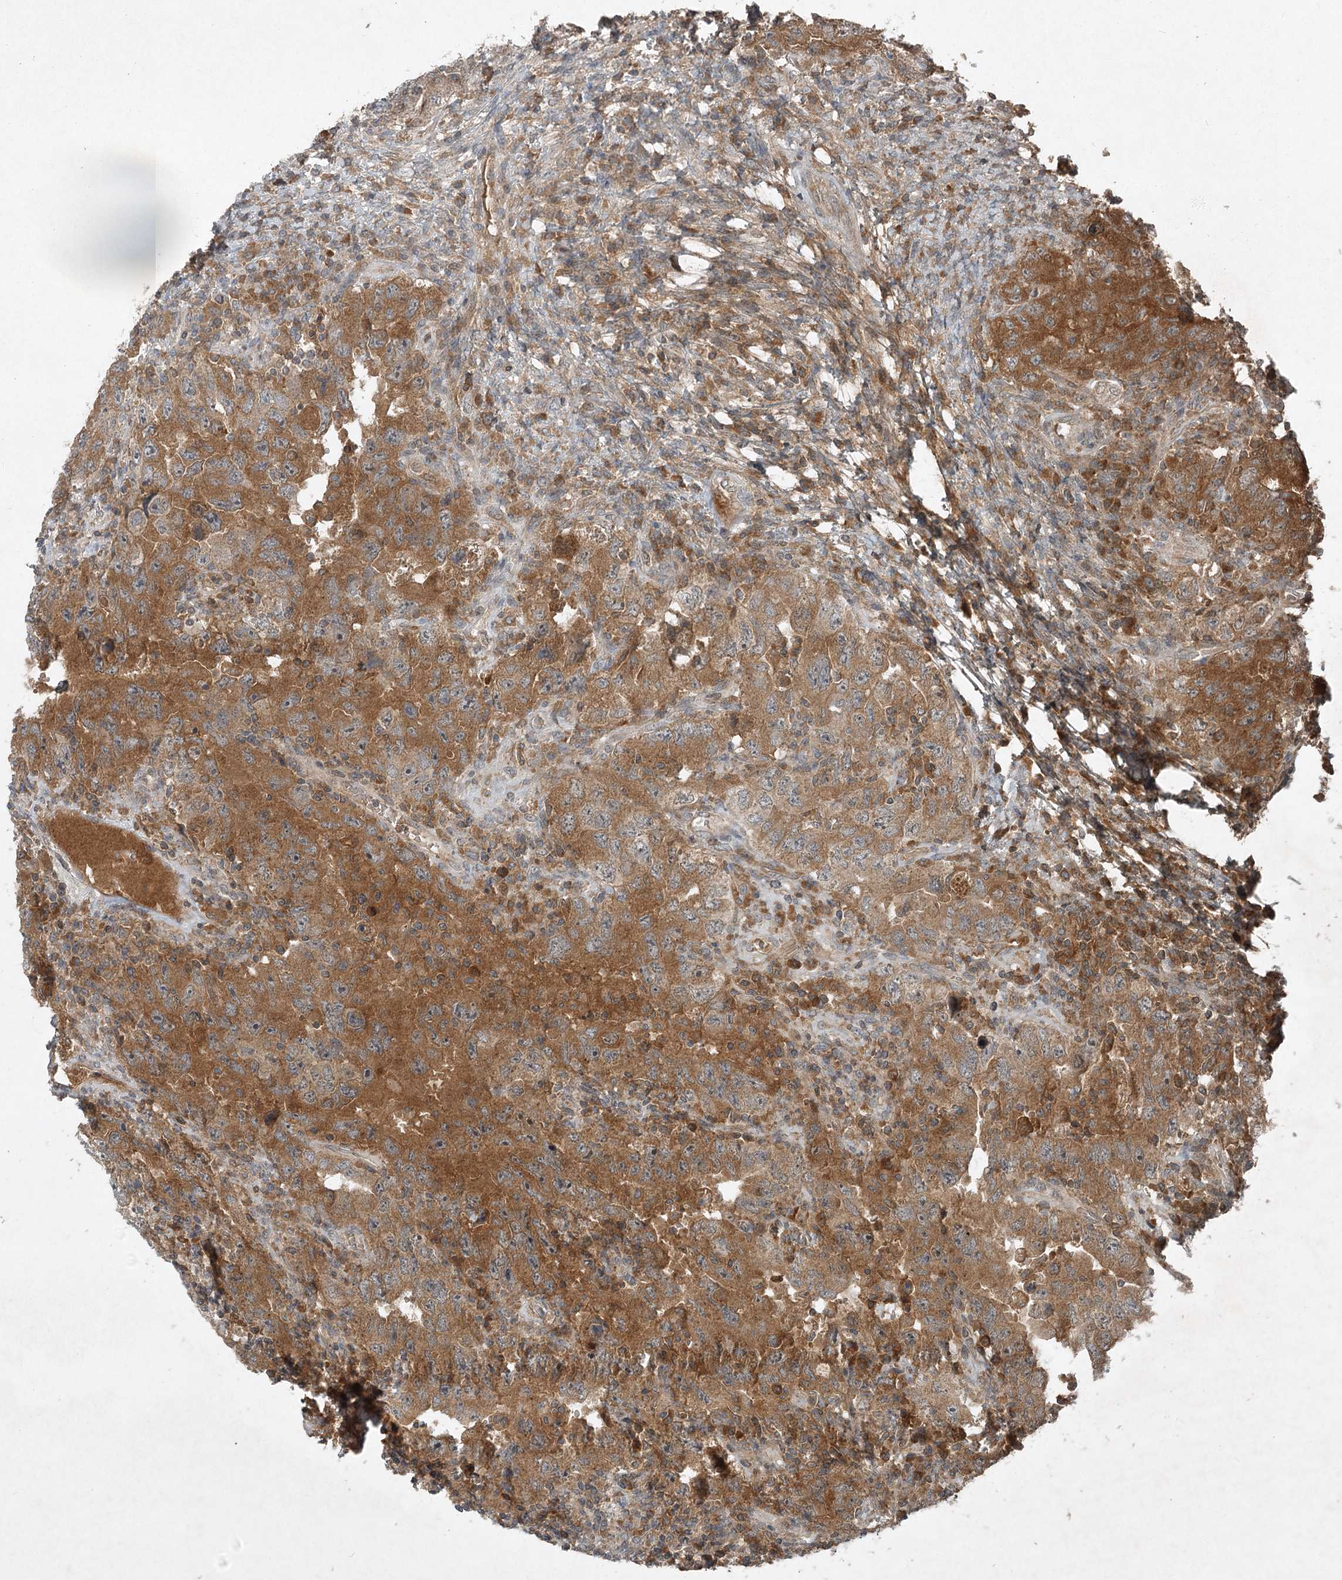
{"staining": {"intensity": "moderate", "quantity": ">75%", "location": "cytoplasmic/membranous"}, "tissue": "testis cancer", "cell_type": "Tumor cells", "image_type": "cancer", "snomed": [{"axis": "morphology", "description": "Carcinoma, Embryonal, NOS"}, {"axis": "topography", "description": "Testis"}], "caption": "Testis cancer stained with immunohistochemistry (IHC) reveals moderate cytoplasmic/membranous positivity in approximately >75% of tumor cells.", "gene": "UNC93A", "patient": {"sex": "male", "age": 26}}